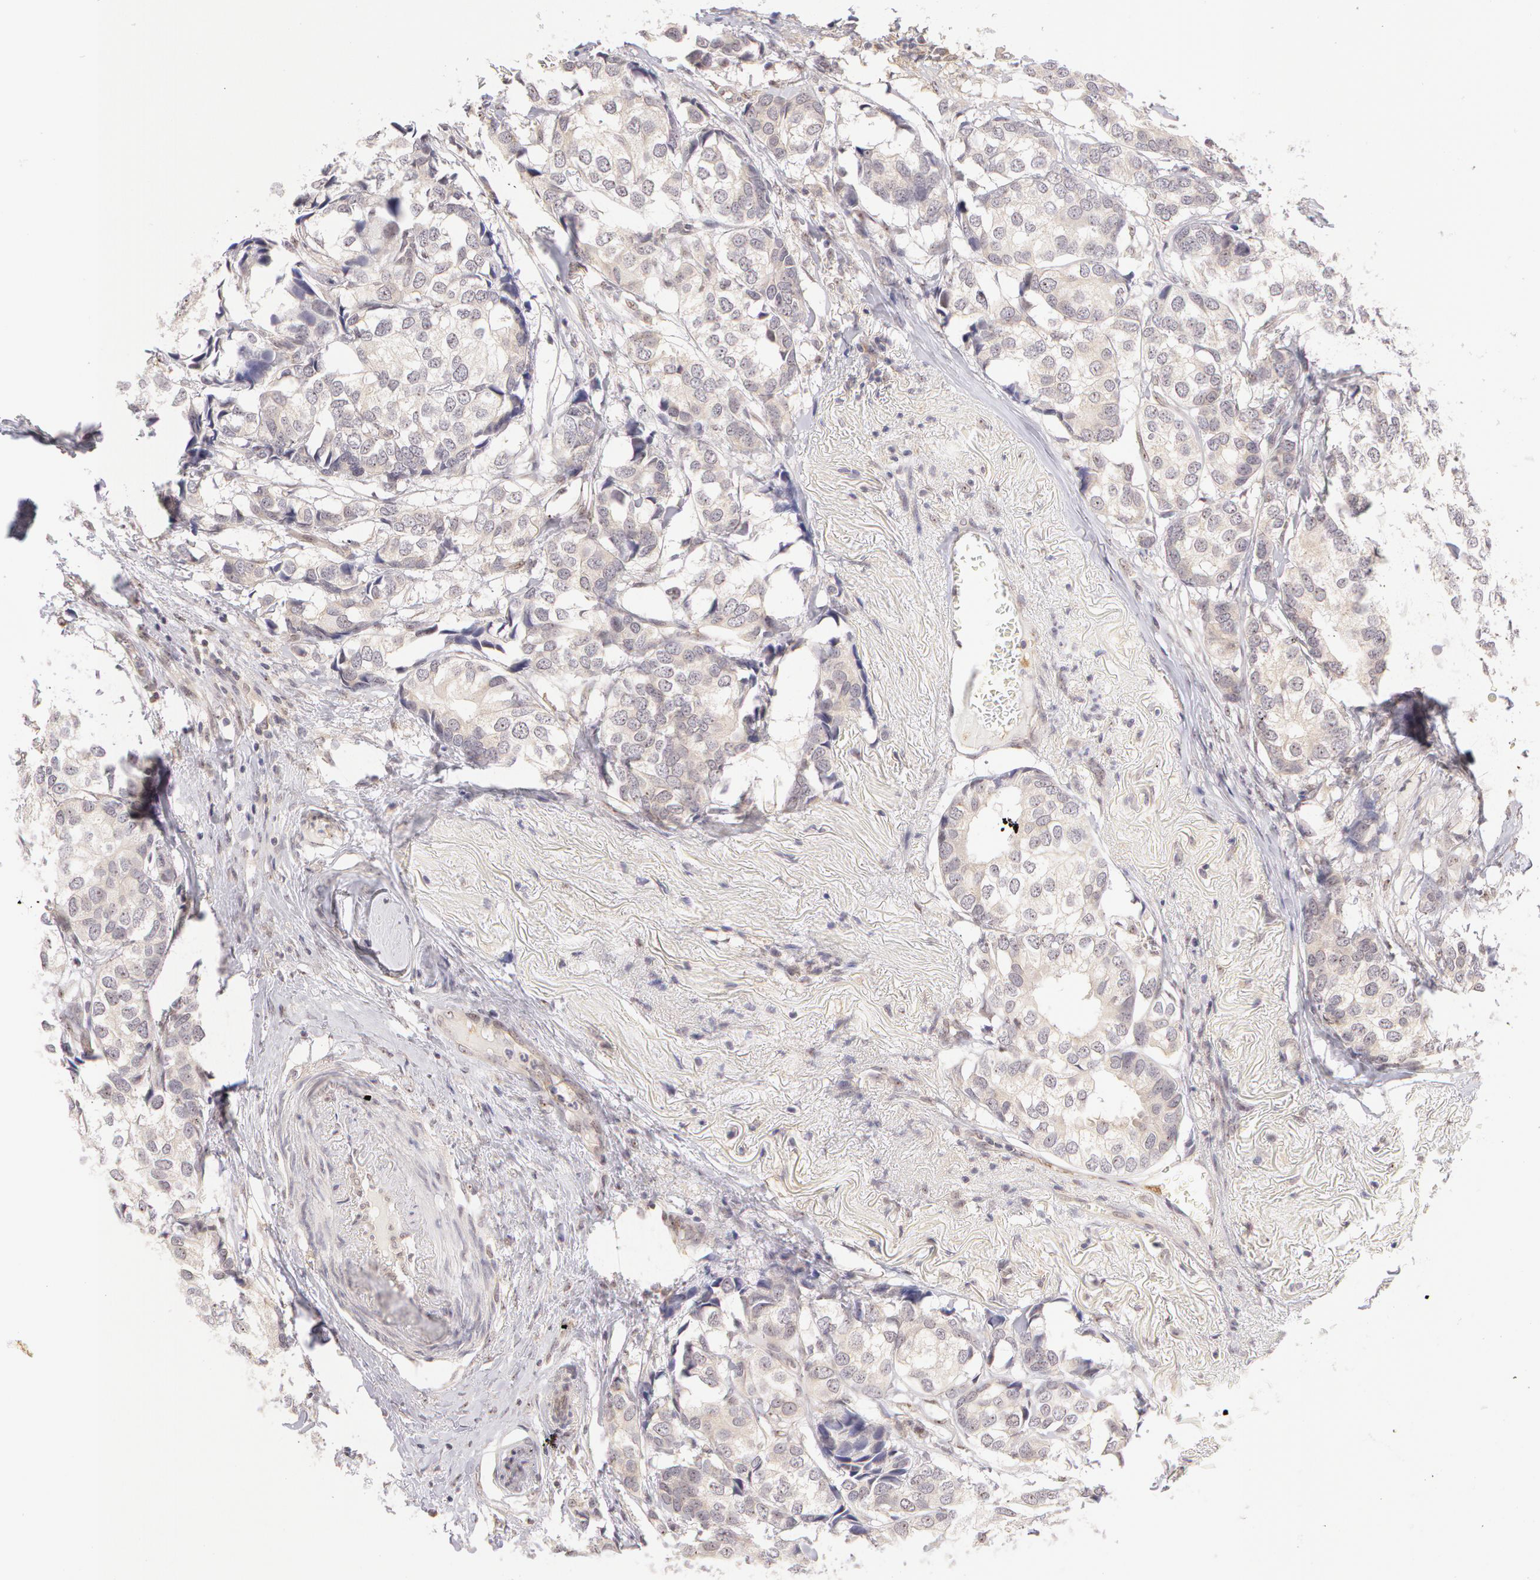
{"staining": {"intensity": "negative", "quantity": "none", "location": "none"}, "tissue": "breast cancer", "cell_type": "Tumor cells", "image_type": "cancer", "snomed": [{"axis": "morphology", "description": "Duct carcinoma"}, {"axis": "topography", "description": "Breast"}], "caption": "Histopathology image shows no significant protein expression in tumor cells of intraductal carcinoma (breast).", "gene": "ZNF597", "patient": {"sex": "female", "age": 68}}